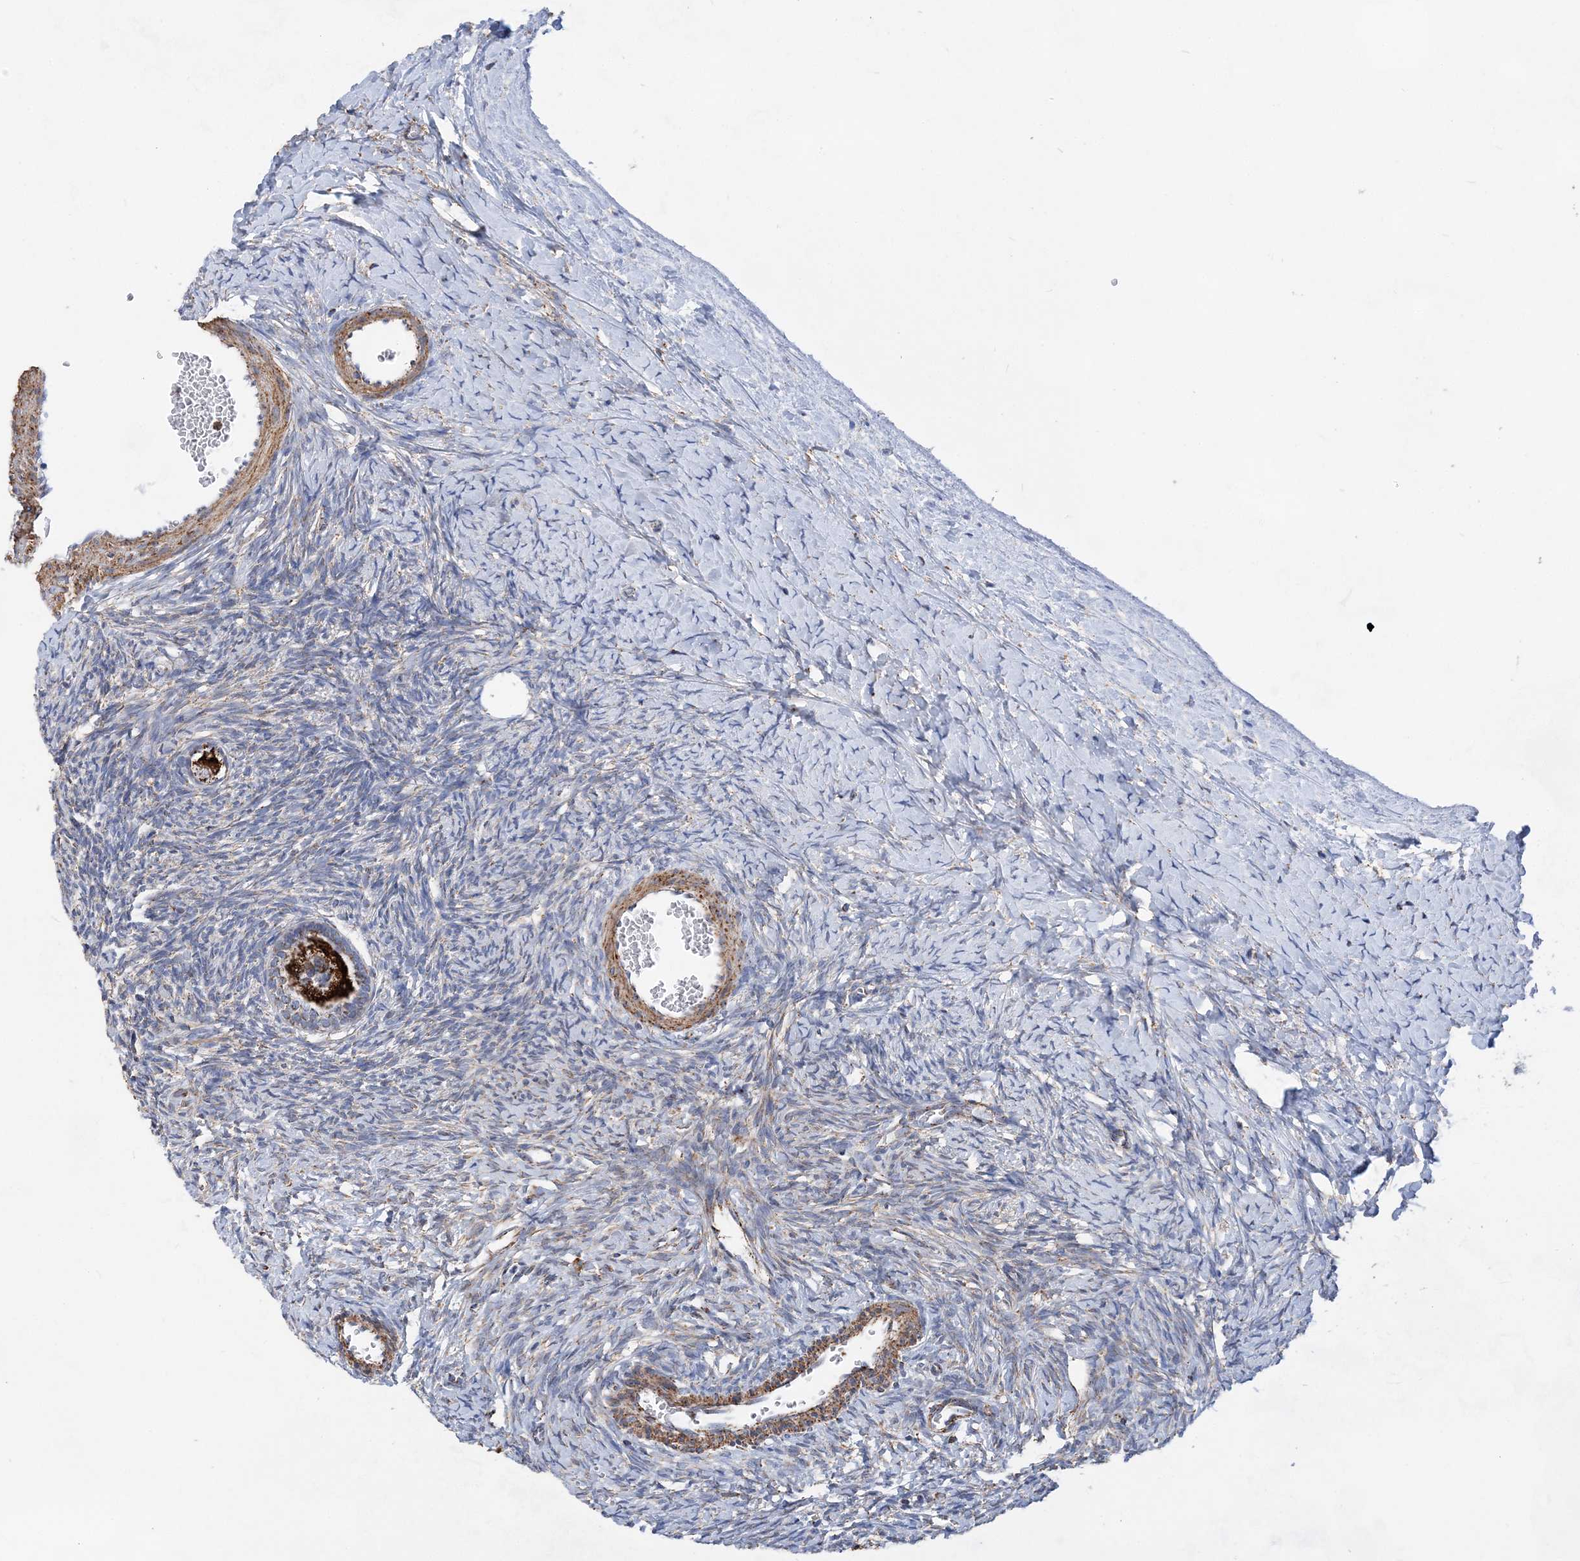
{"staining": {"intensity": "strong", "quantity": ">75%", "location": "cytoplasmic/membranous"}, "tissue": "ovary", "cell_type": "Follicle cells", "image_type": "normal", "snomed": [{"axis": "morphology", "description": "Normal tissue, NOS"}, {"axis": "morphology", "description": "Developmental malformation"}, {"axis": "topography", "description": "Ovary"}], "caption": "This histopathology image exhibits immunohistochemistry staining of unremarkable human ovary, with high strong cytoplasmic/membranous positivity in approximately >75% of follicle cells.", "gene": "ACOT9", "patient": {"sex": "female", "age": 39}}